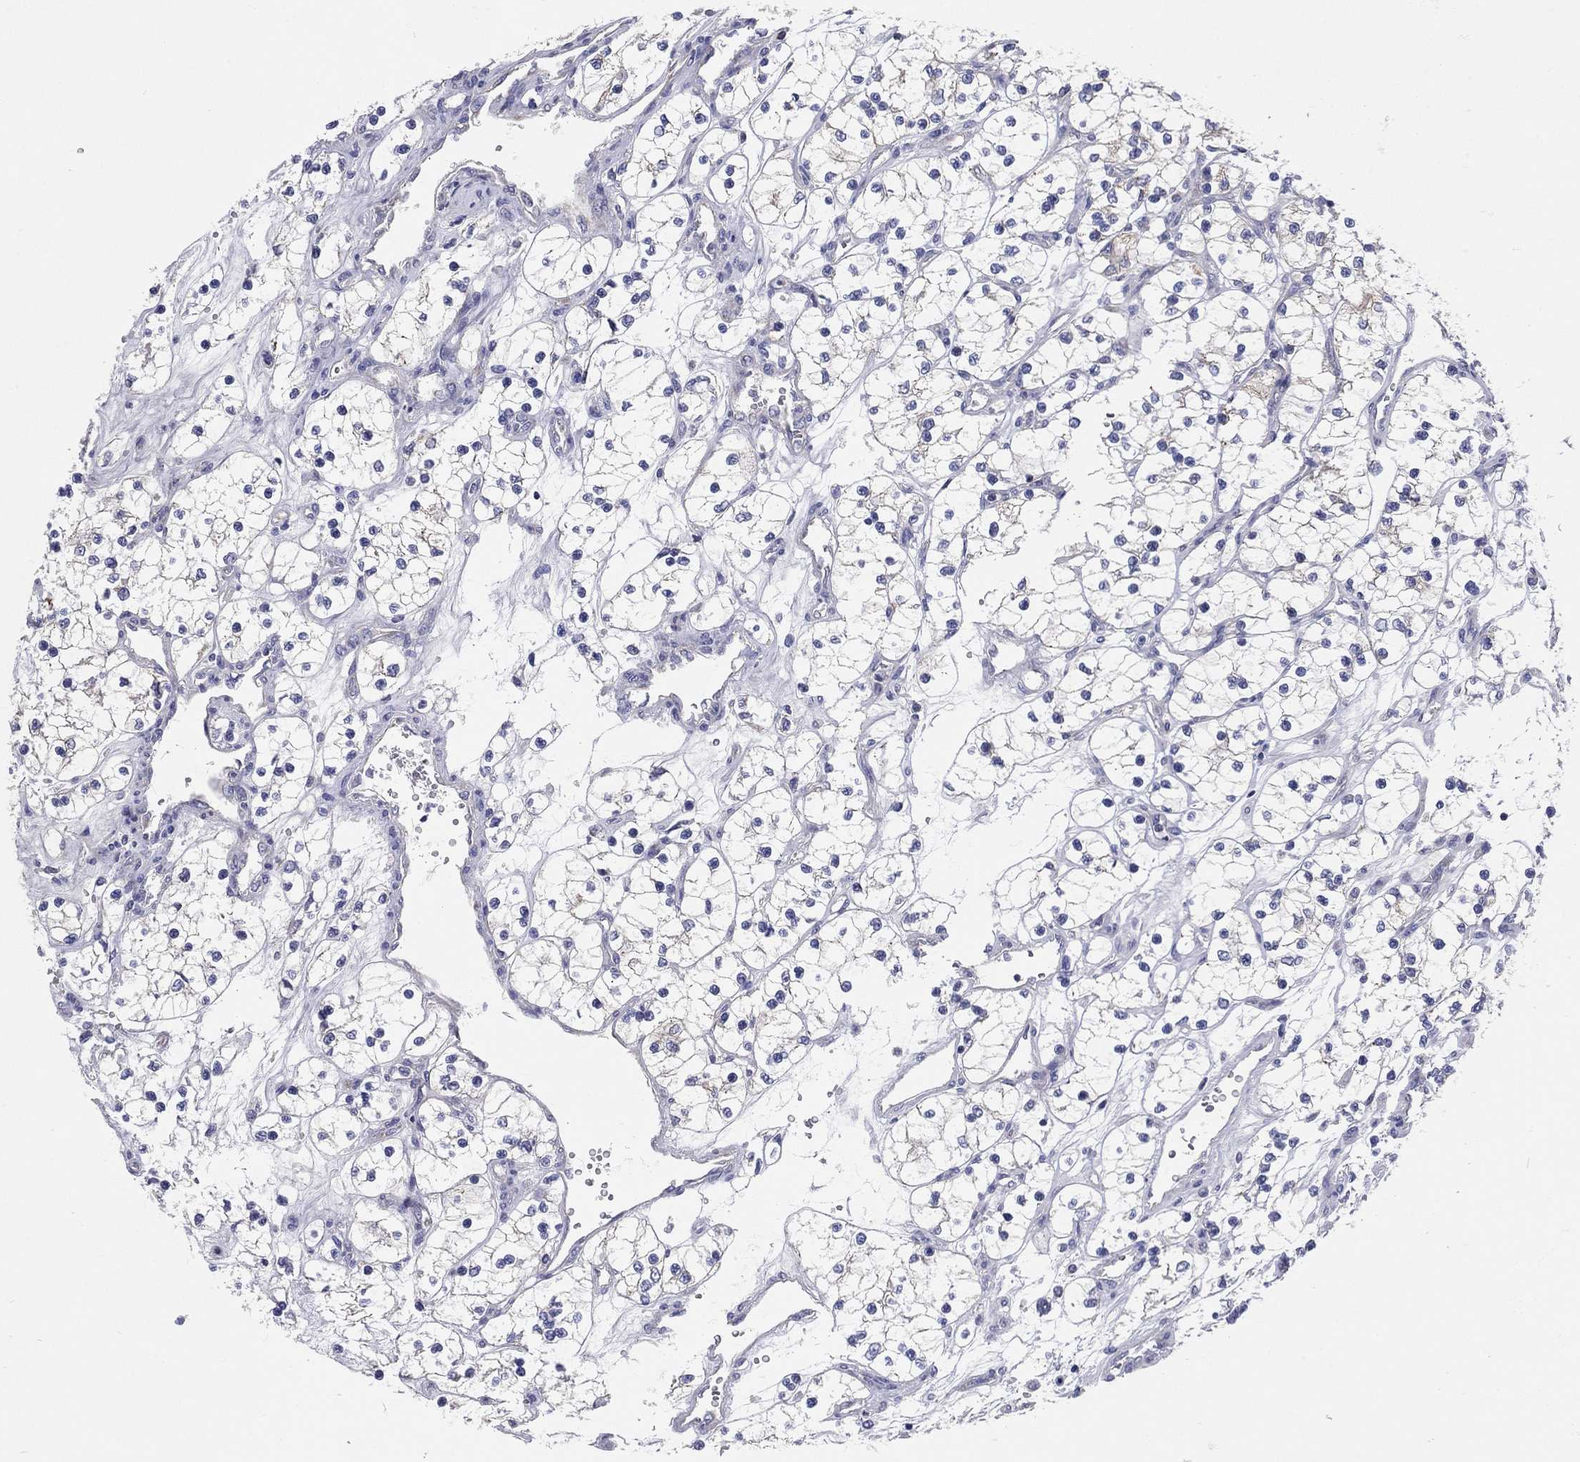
{"staining": {"intensity": "negative", "quantity": "none", "location": "none"}, "tissue": "renal cancer", "cell_type": "Tumor cells", "image_type": "cancer", "snomed": [{"axis": "morphology", "description": "Adenocarcinoma, NOS"}, {"axis": "topography", "description": "Kidney"}], "caption": "There is no significant positivity in tumor cells of adenocarcinoma (renal).", "gene": "PWWP3A", "patient": {"sex": "female", "age": 69}}